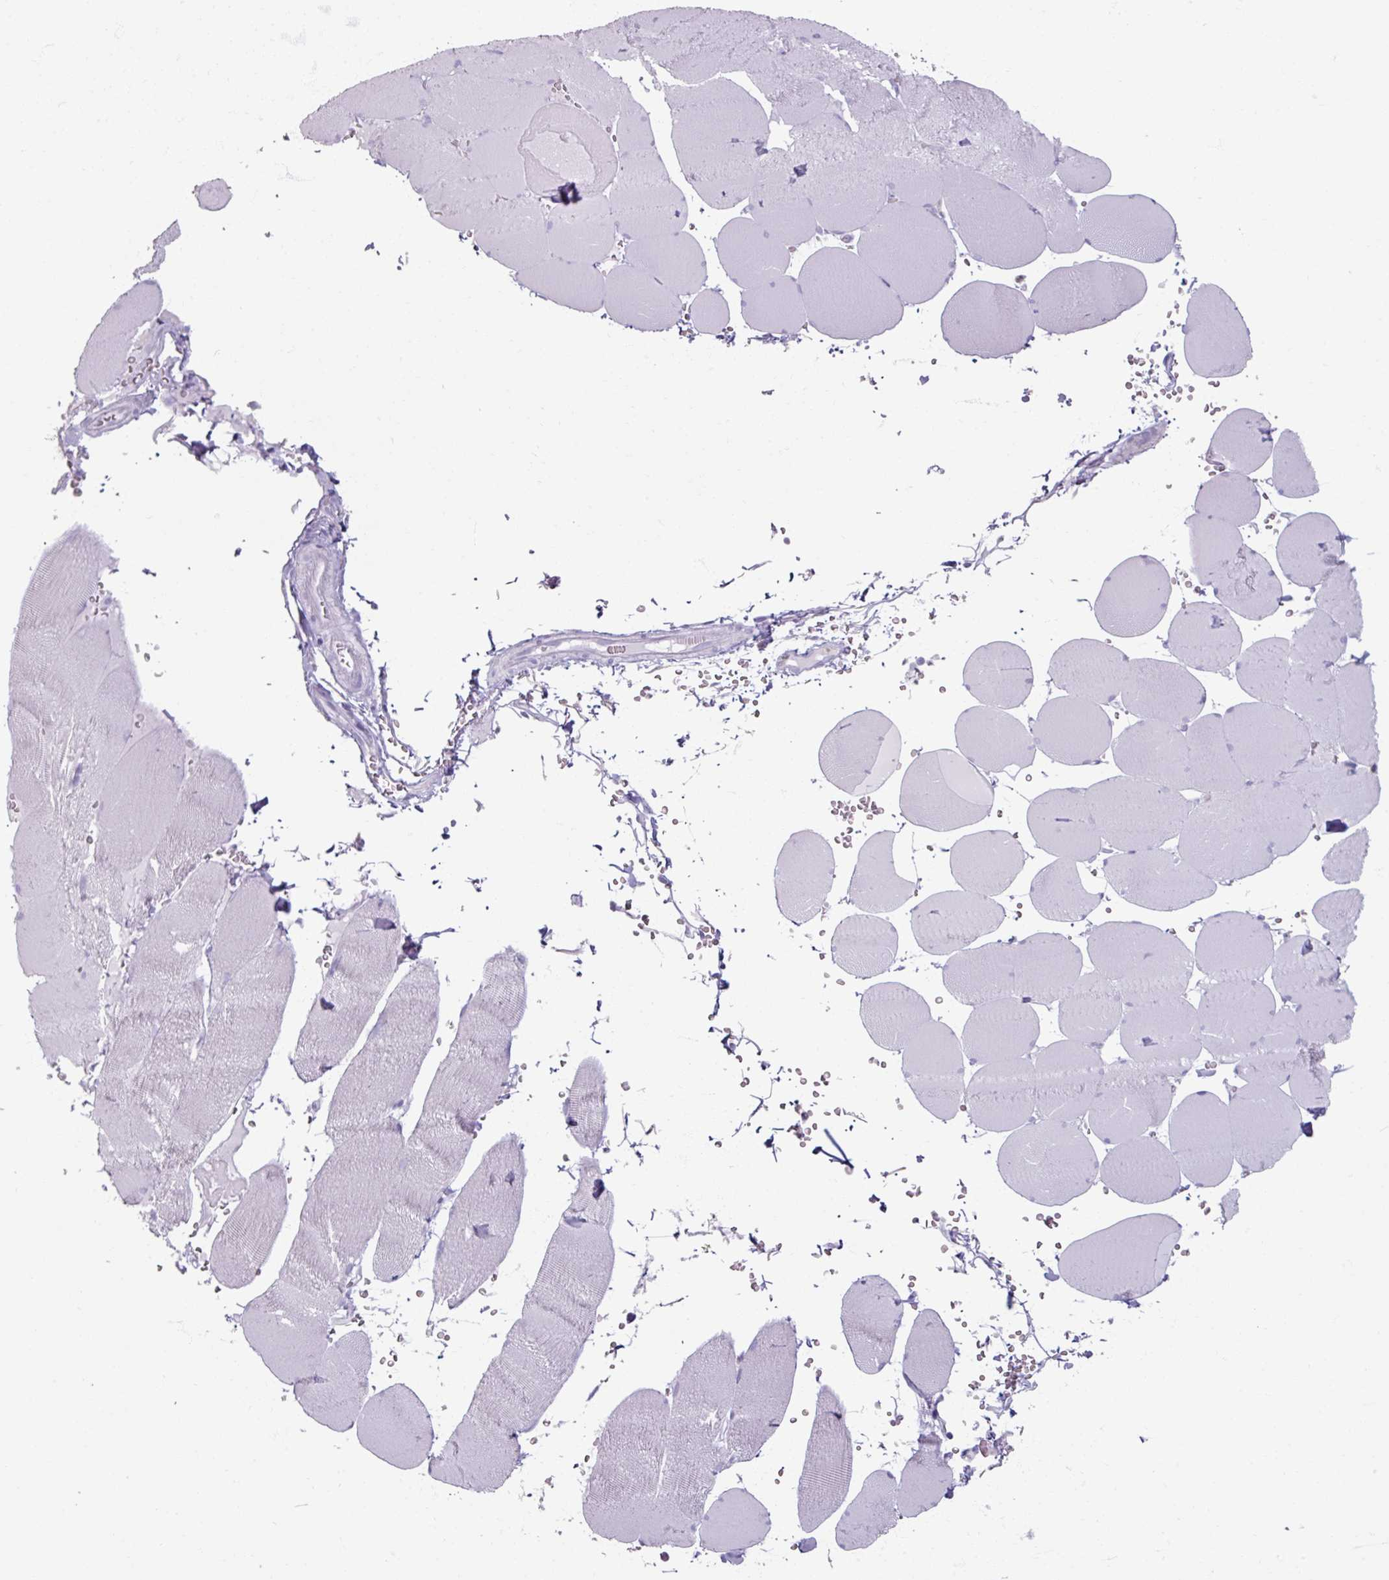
{"staining": {"intensity": "negative", "quantity": "none", "location": "none"}, "tissue": "skeletal muscle", "cell_type": "Myocytes", "image_type": "normal", "snomed": [{"axis": "morphology", "description": "Normal tissue, NOS"}, {"axis": "topography", "description": "Skeletal muscle"}, {"axis": "topography", "description": "Head-Neck"}], "caption": "Immunohistochemistry of normal skeletal muscle demonstrates no staining in myocytes. (Brightfield microscopy of DAB (3,3'-diaminobenzidine) immunohistochemistry at high magnification).", "gene": "ARG1", "patient": {"sex": "male", "age": 66}}